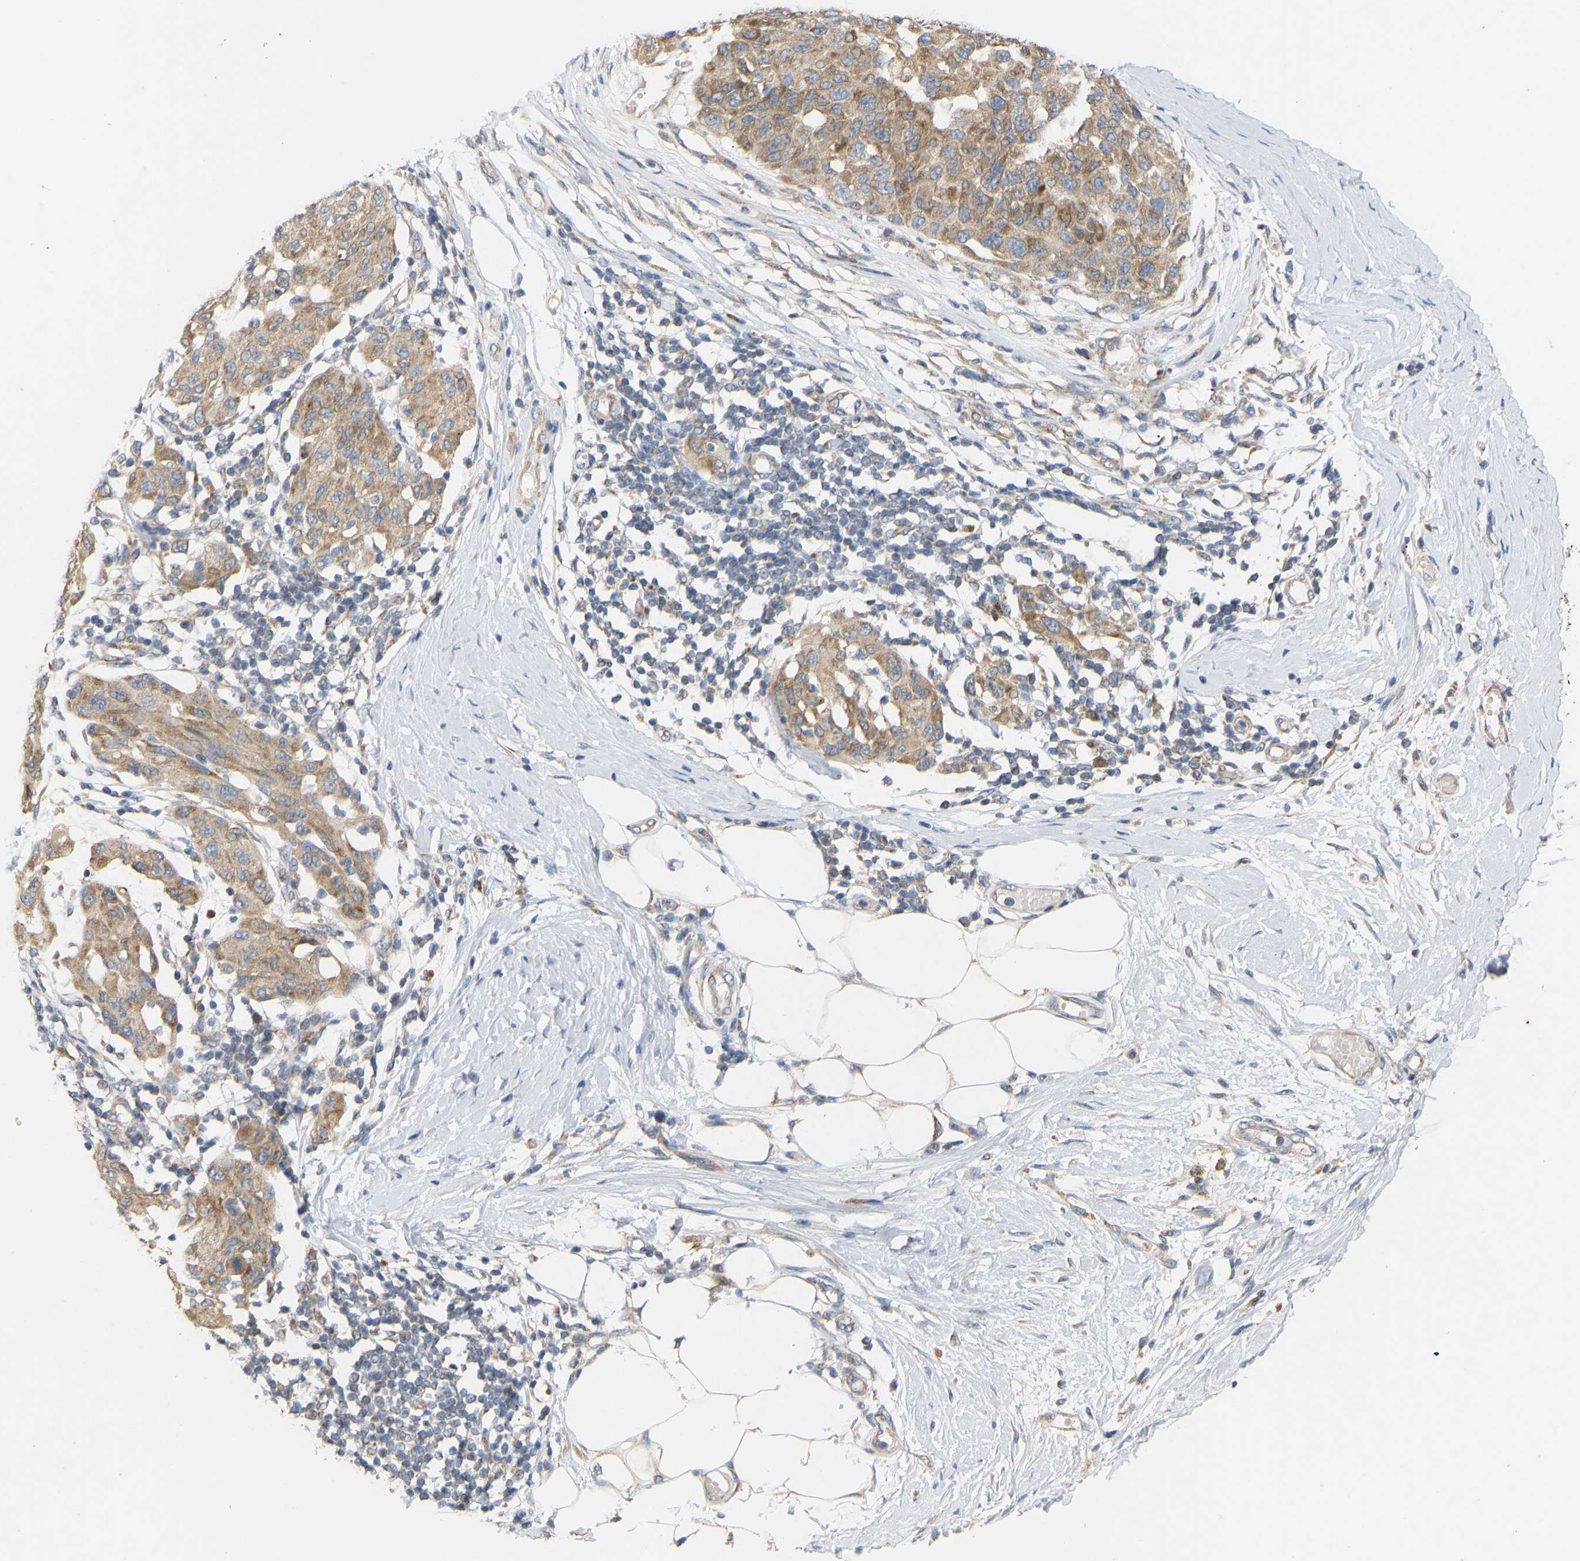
{"staining": {"intensity": "moderate", "quantity": ">75%", "location": "cytoplasmic/membranous"}, "tissue": "melanoma", "cell_type": "Tumor cells", "image_type": "cancer", "snomed": [{"axis": "morphology", "description": "Normal tissue, NOS"}, {"axis": "morphology", "description": "Malignant melanoma, NOS"}, {"axis": "topography", "description": "Skin"}], "caption": "Immunohistochemistry image of neoplastic tissue: malignant melanoma stained using immunohistochemistry exhibits medium levels of moderate protein expression localized specifically in the cytoplasmic/membranous of tumor cells, appearing as a cytoplasmic/membranous brown color.", "gene": "HACD2", "patient": {"sex": "male", "age": 62}}